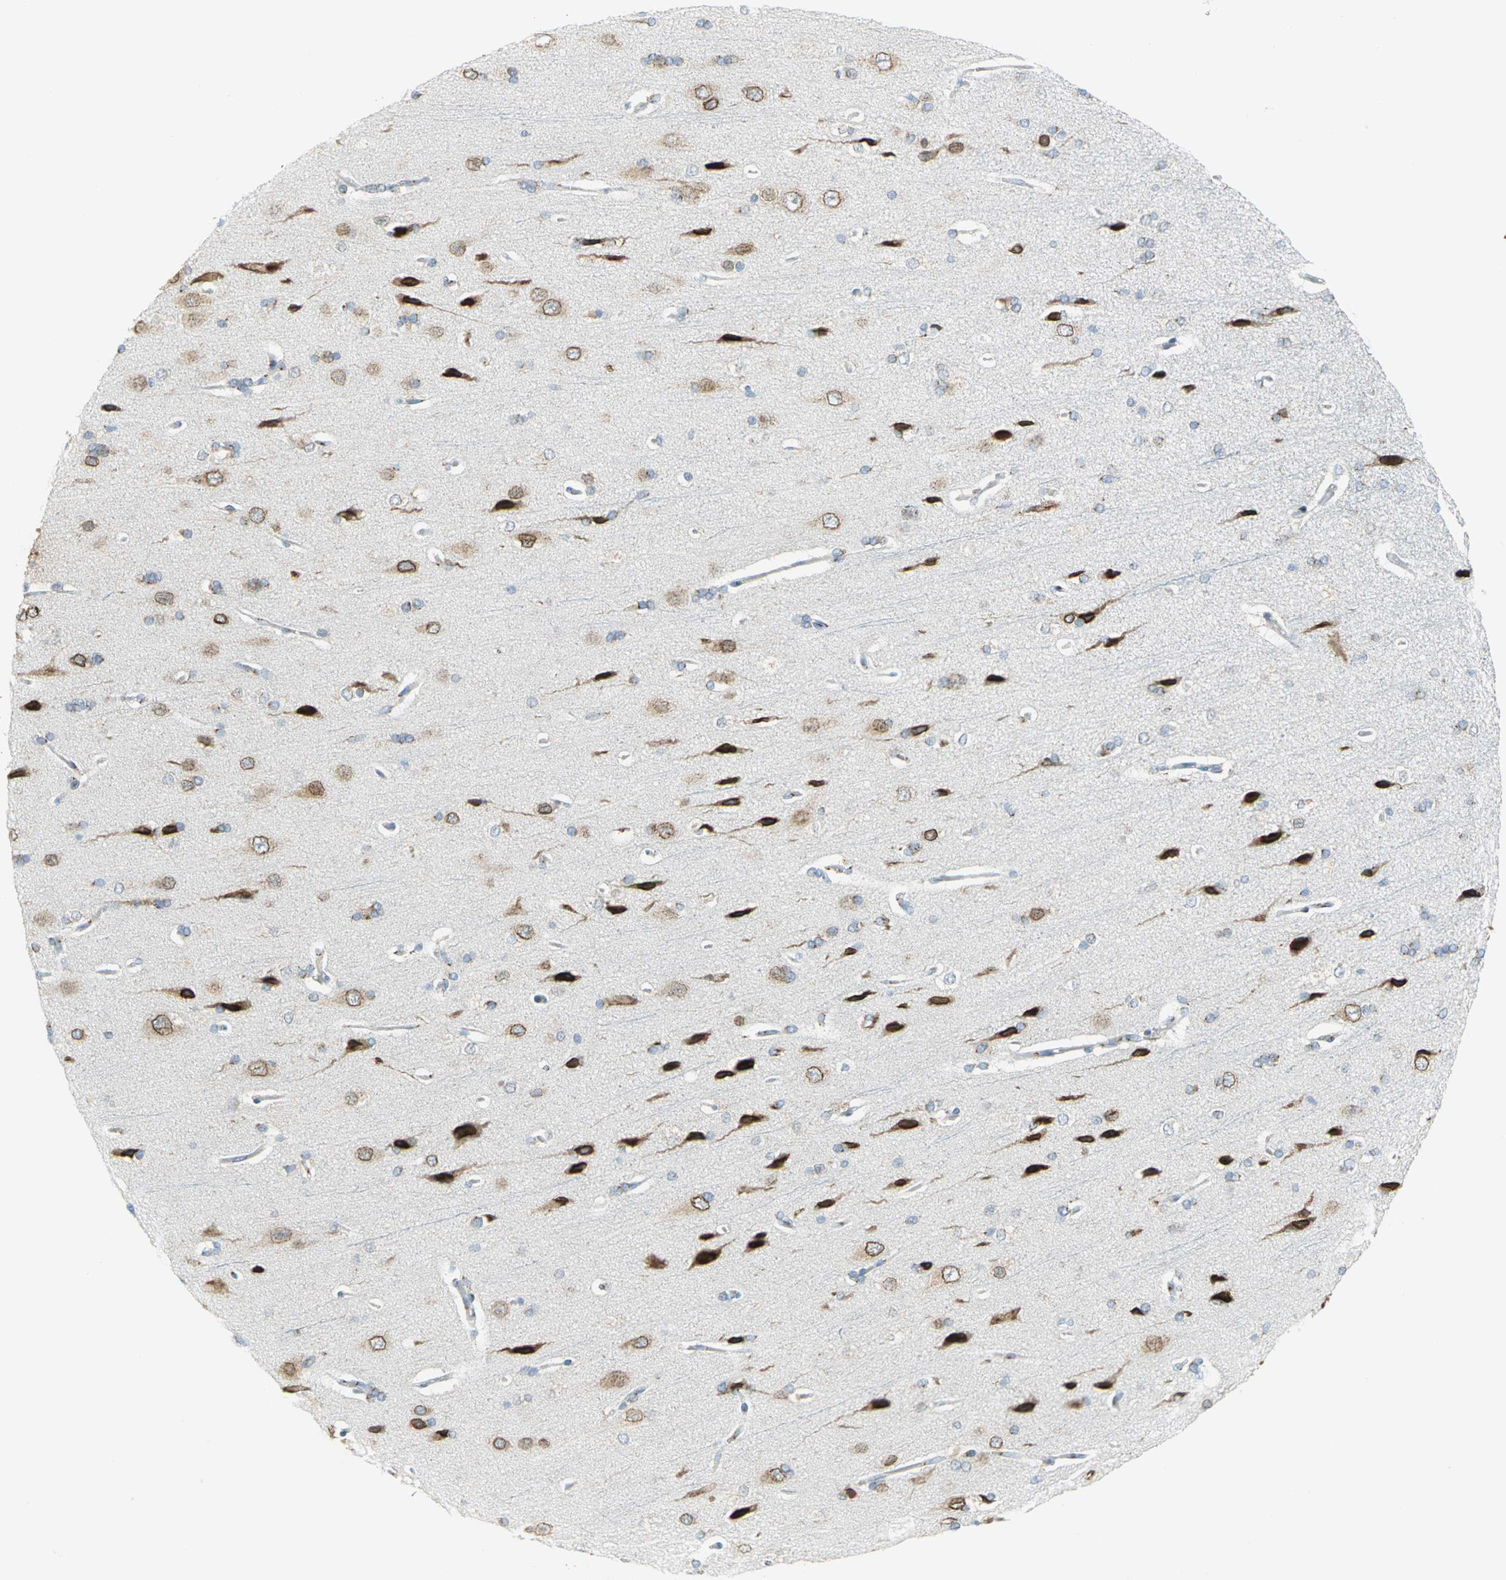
{"staining": {"intensity": "negative", "quantity": "none", "location": "none"}, "tissue": "cerebral cortex", "cell_type": "Endothelial cells", "image_type": "normal", "snomed": [{"axis": "morphology", "description": "Normal tissue, NOS"}, {"axis": "topography", "description": "Cerebral cortex"}], "caption": "DAB immunohistochemical staining of normal cerebral cortex demonstrates no significant expression in endothelial cells. (DAB immunohistochemistry, high magnification).", "gene": "GPR3", "patient": {"sex": "male", "age": 62}}